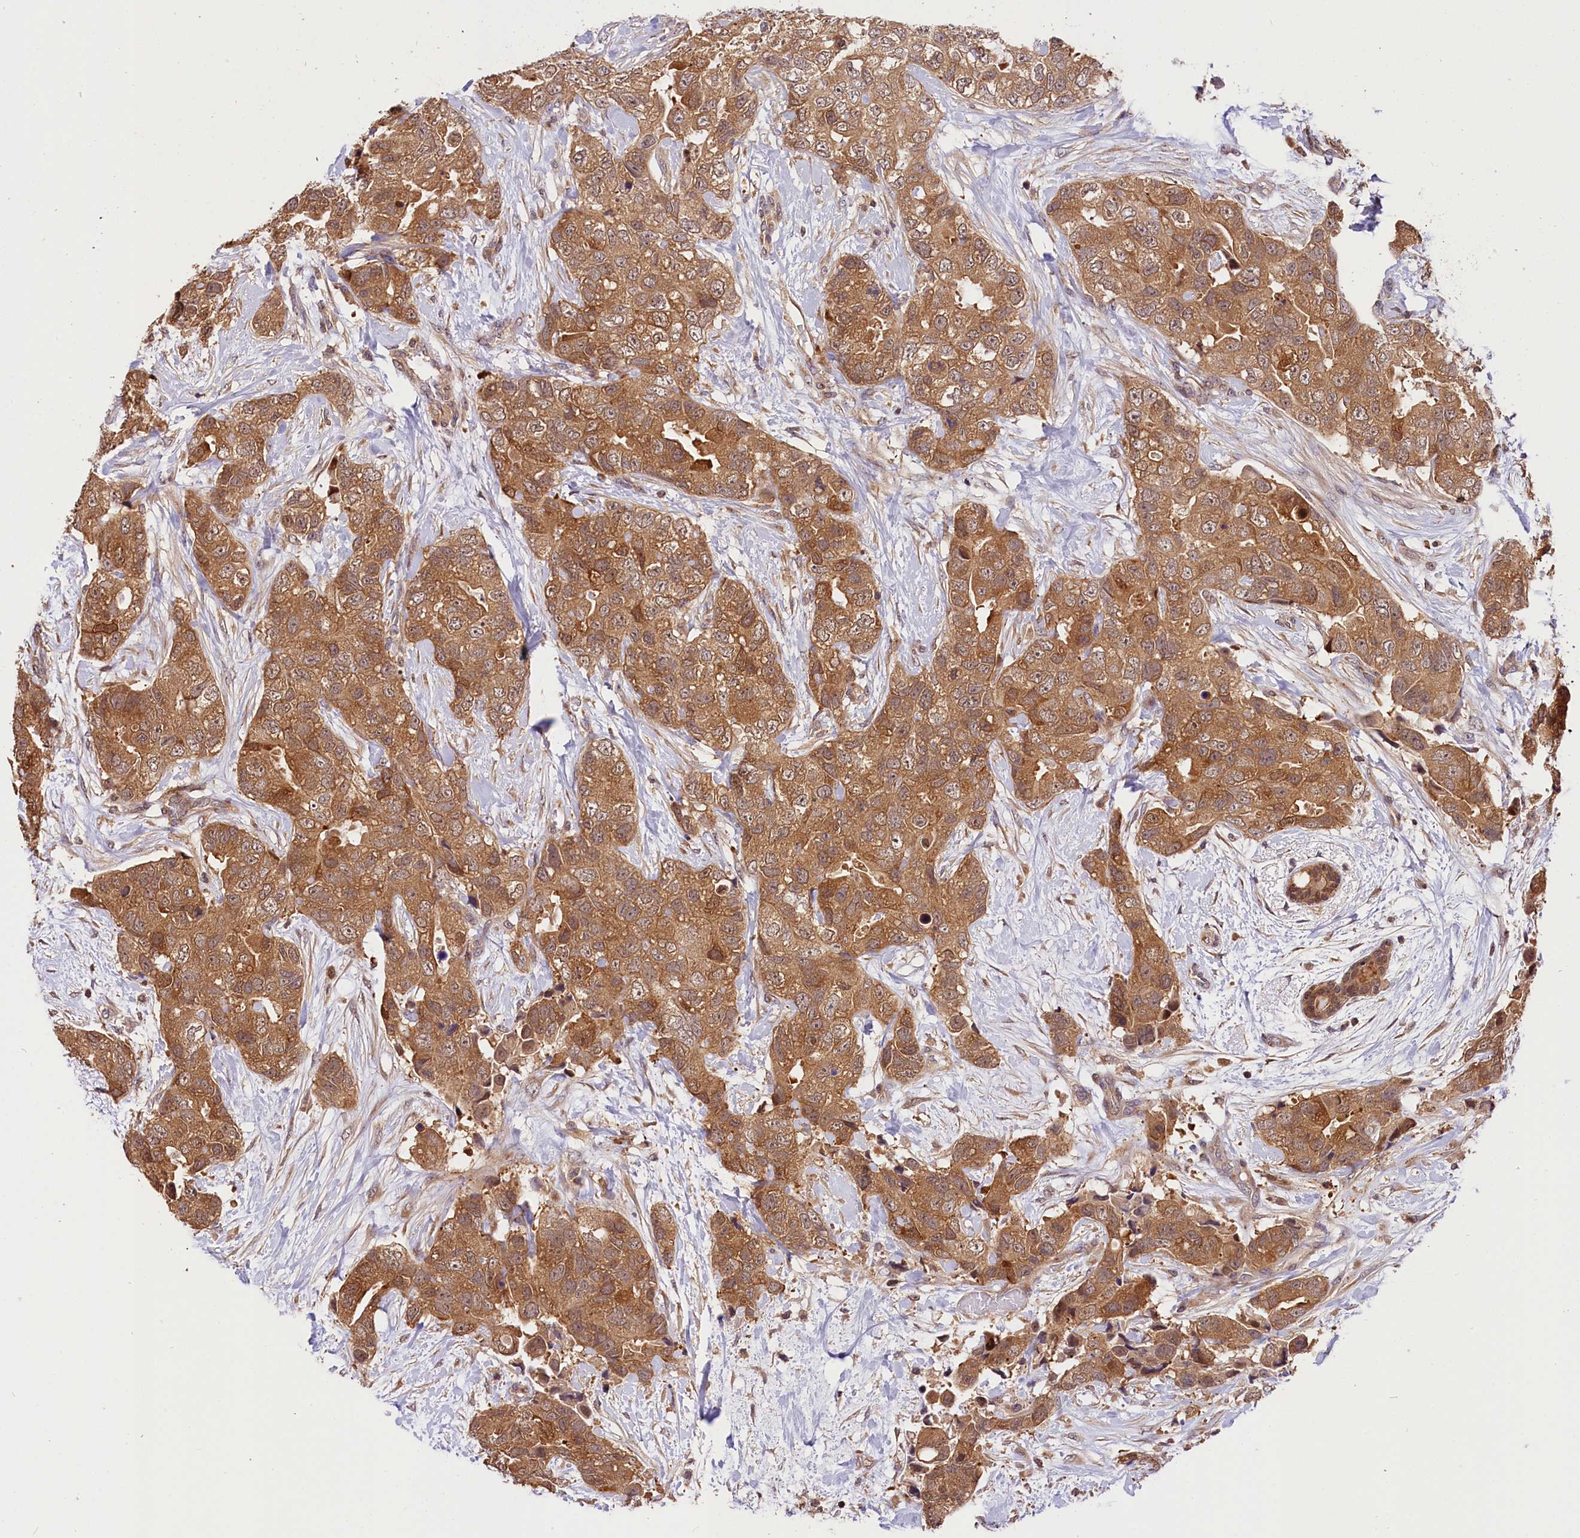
{"staining": {"intensity": "moderate", "quantity": ">75%", "location": "cytoplasmic/membranous"}, "tissue": "breast cancer", "cell_type": "Tumor cells", "image_type": "cancer", "snomed": [{"axis": "morphology", "description": "Duct carcinoma"}, {"axis": "topography", "description": "Breast"}], "caption": "Intraductal carcinoma (breast) stained for a protein (brown) displays moderate cytoplasmic/membranous positive staining in approximately >75% of tumor cells.", "gene": "CHORDC1", "patient": {"sex": "female", "age": 62}}